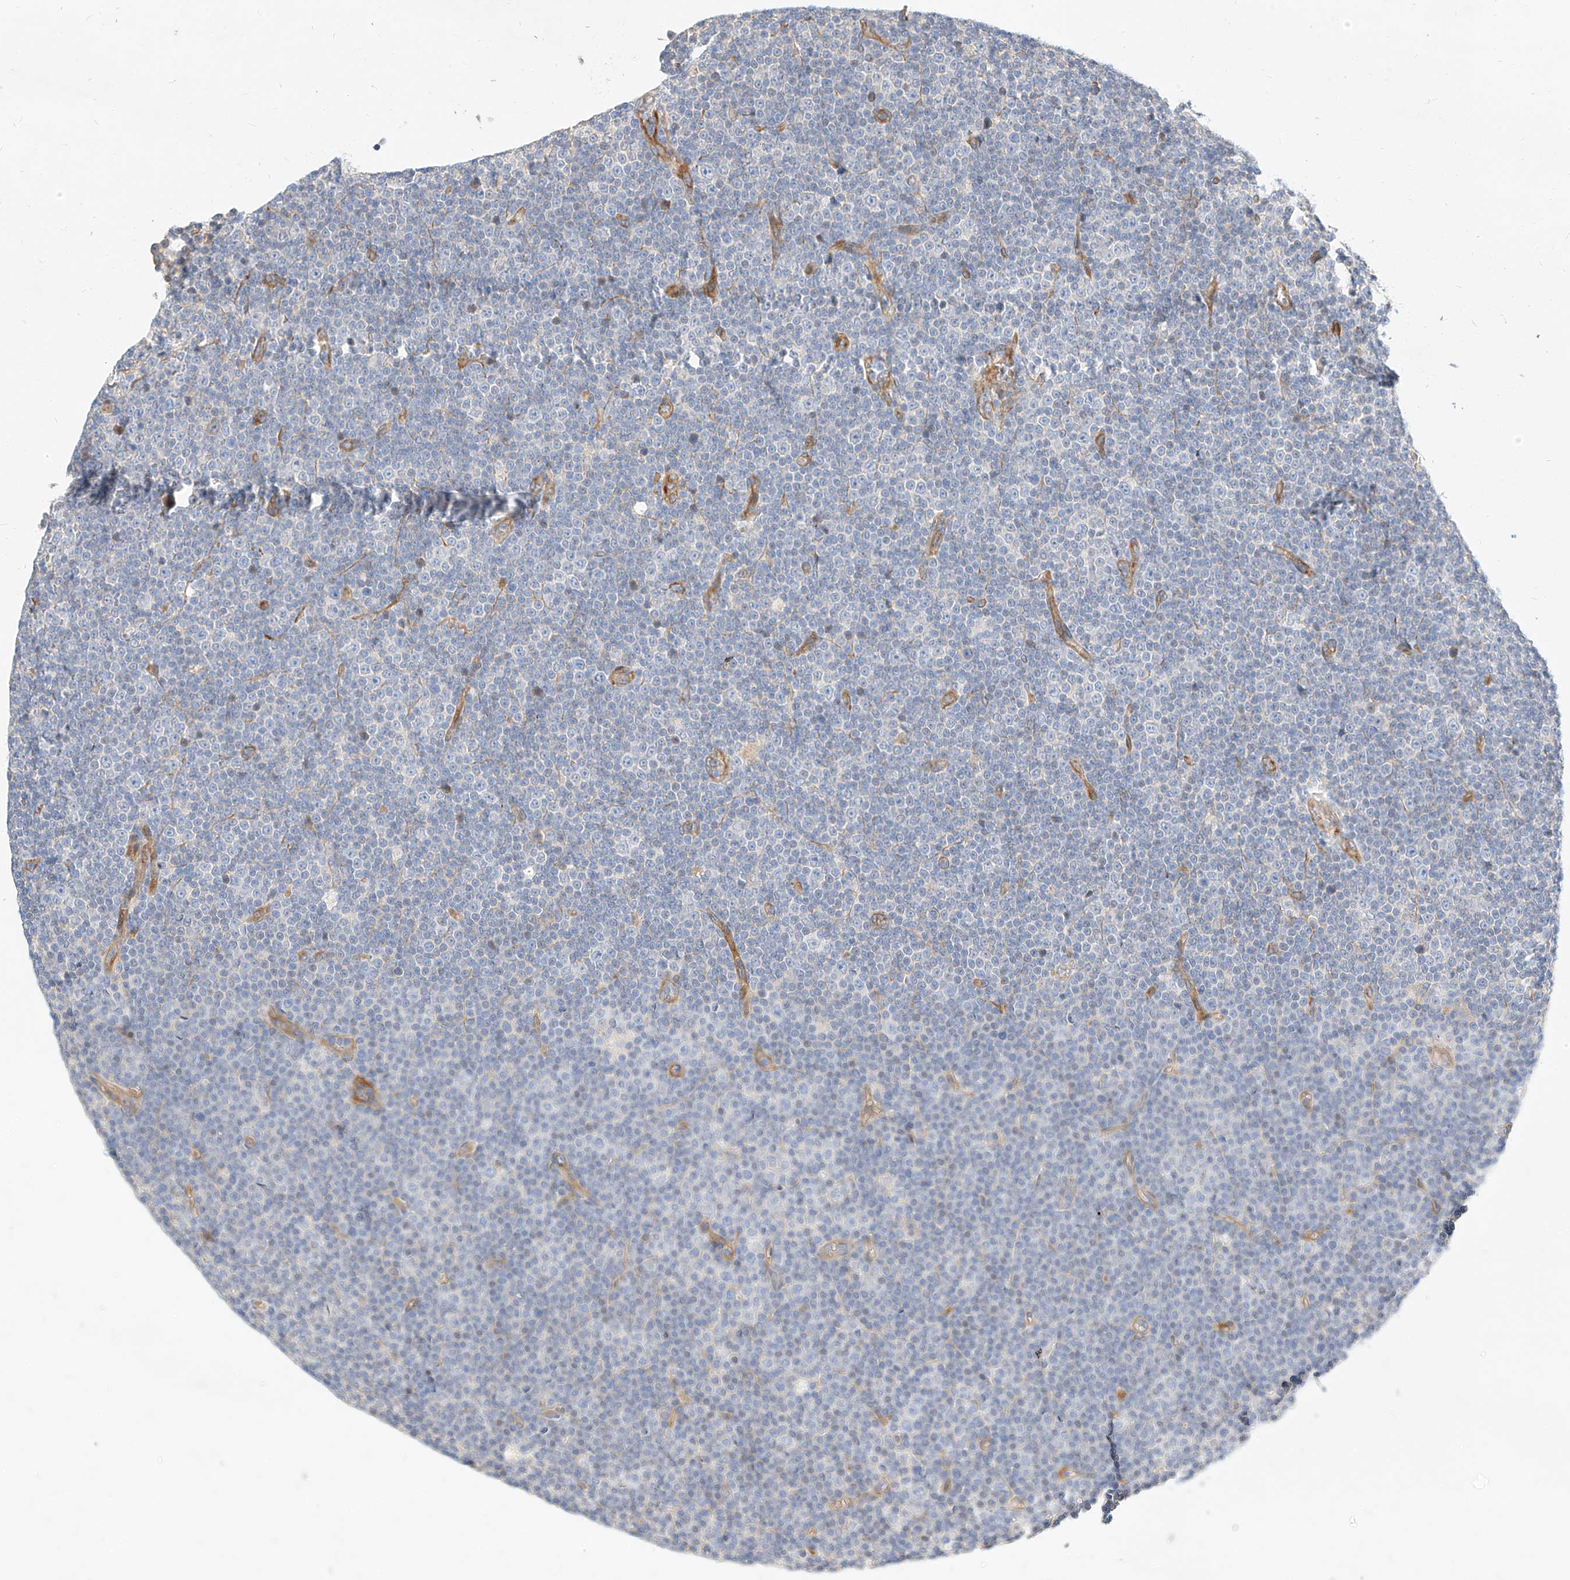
{"staining": {"intensity": "negative", "quantity": "none", "location": "none"}, "tissue": "lymphoma", "cell_type": "Tumor cells", "image_type": "cancer", "snomed": [{"axis": "morphology", "description": "Malignant lymphoma, non-Hodgkin's type, Low grade"}, {"axis": "topography", "description": "Lymph node"}], "caption": "IHC micrograph of neoplastic tissue: low-grade malignant lymphoma, non-Hodgkin's type stained with DAB shows no significant protein expression in tumor cells. (DAB IHC, high magnification).", "gene": "KCNH5", "patient": {"sex": "female", "age": 67}}